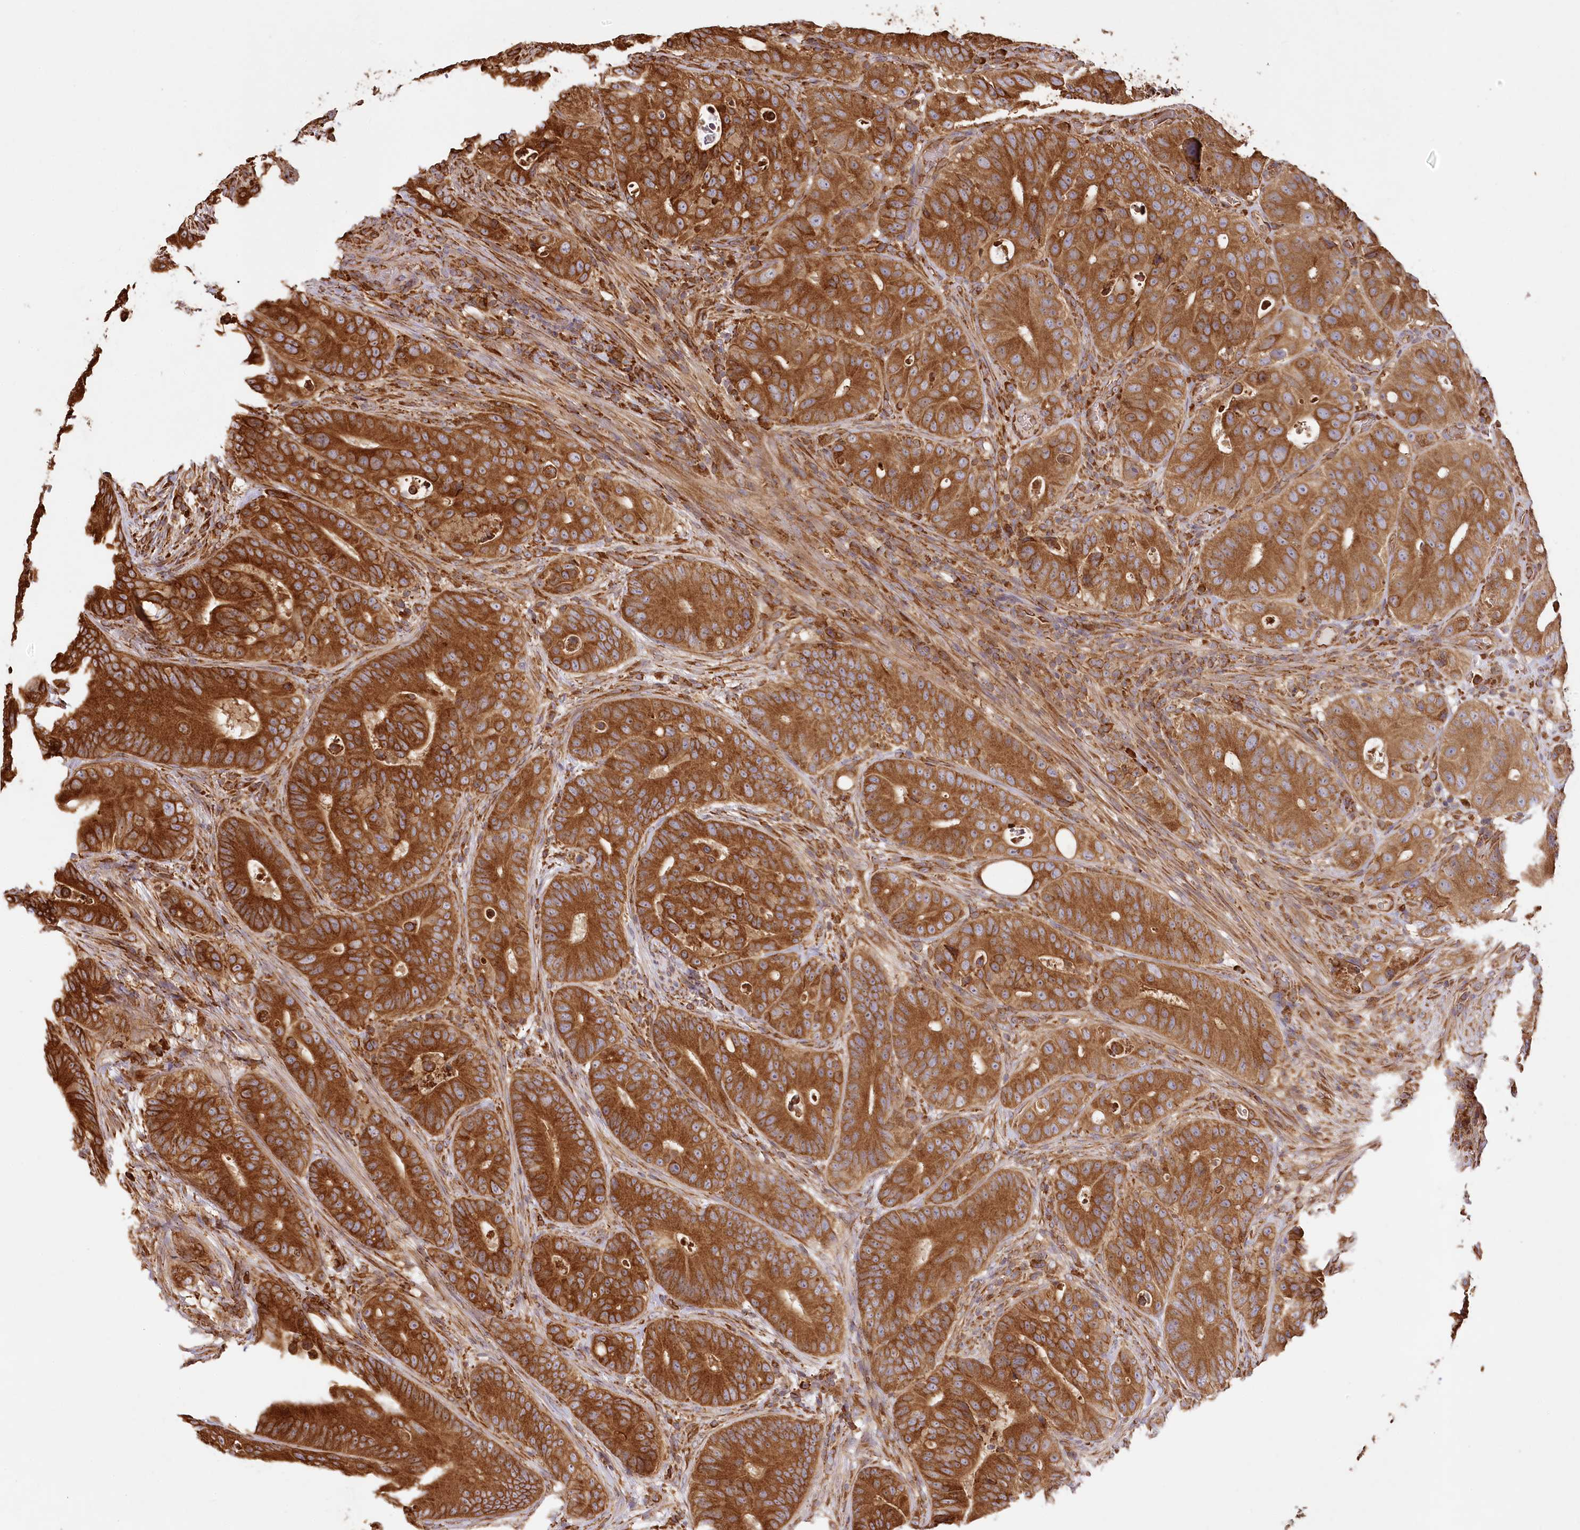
{"staining": {"intensity": "strong", "quantity": ">75%", "location": "cytoplasmic/membranous"}, "tissue": "colorectal cancer", "cell_type": "Tumor cells", "image_type": "cancer", "snomed": [{"axis": "morphology", "description": "Adenocarcinoma, NOS"}, {"axis": "topography", "description": "Colon"}], "caption": "Tumor cells exhibit high levels of strong cytoplasmic/membranous expression in approximately >75% of cells in colorectal cancer. (IHC, brightfield microscopy, high magnification).", "gene": "ACAP2", "patient": {"sex": "male", "age": 83}}